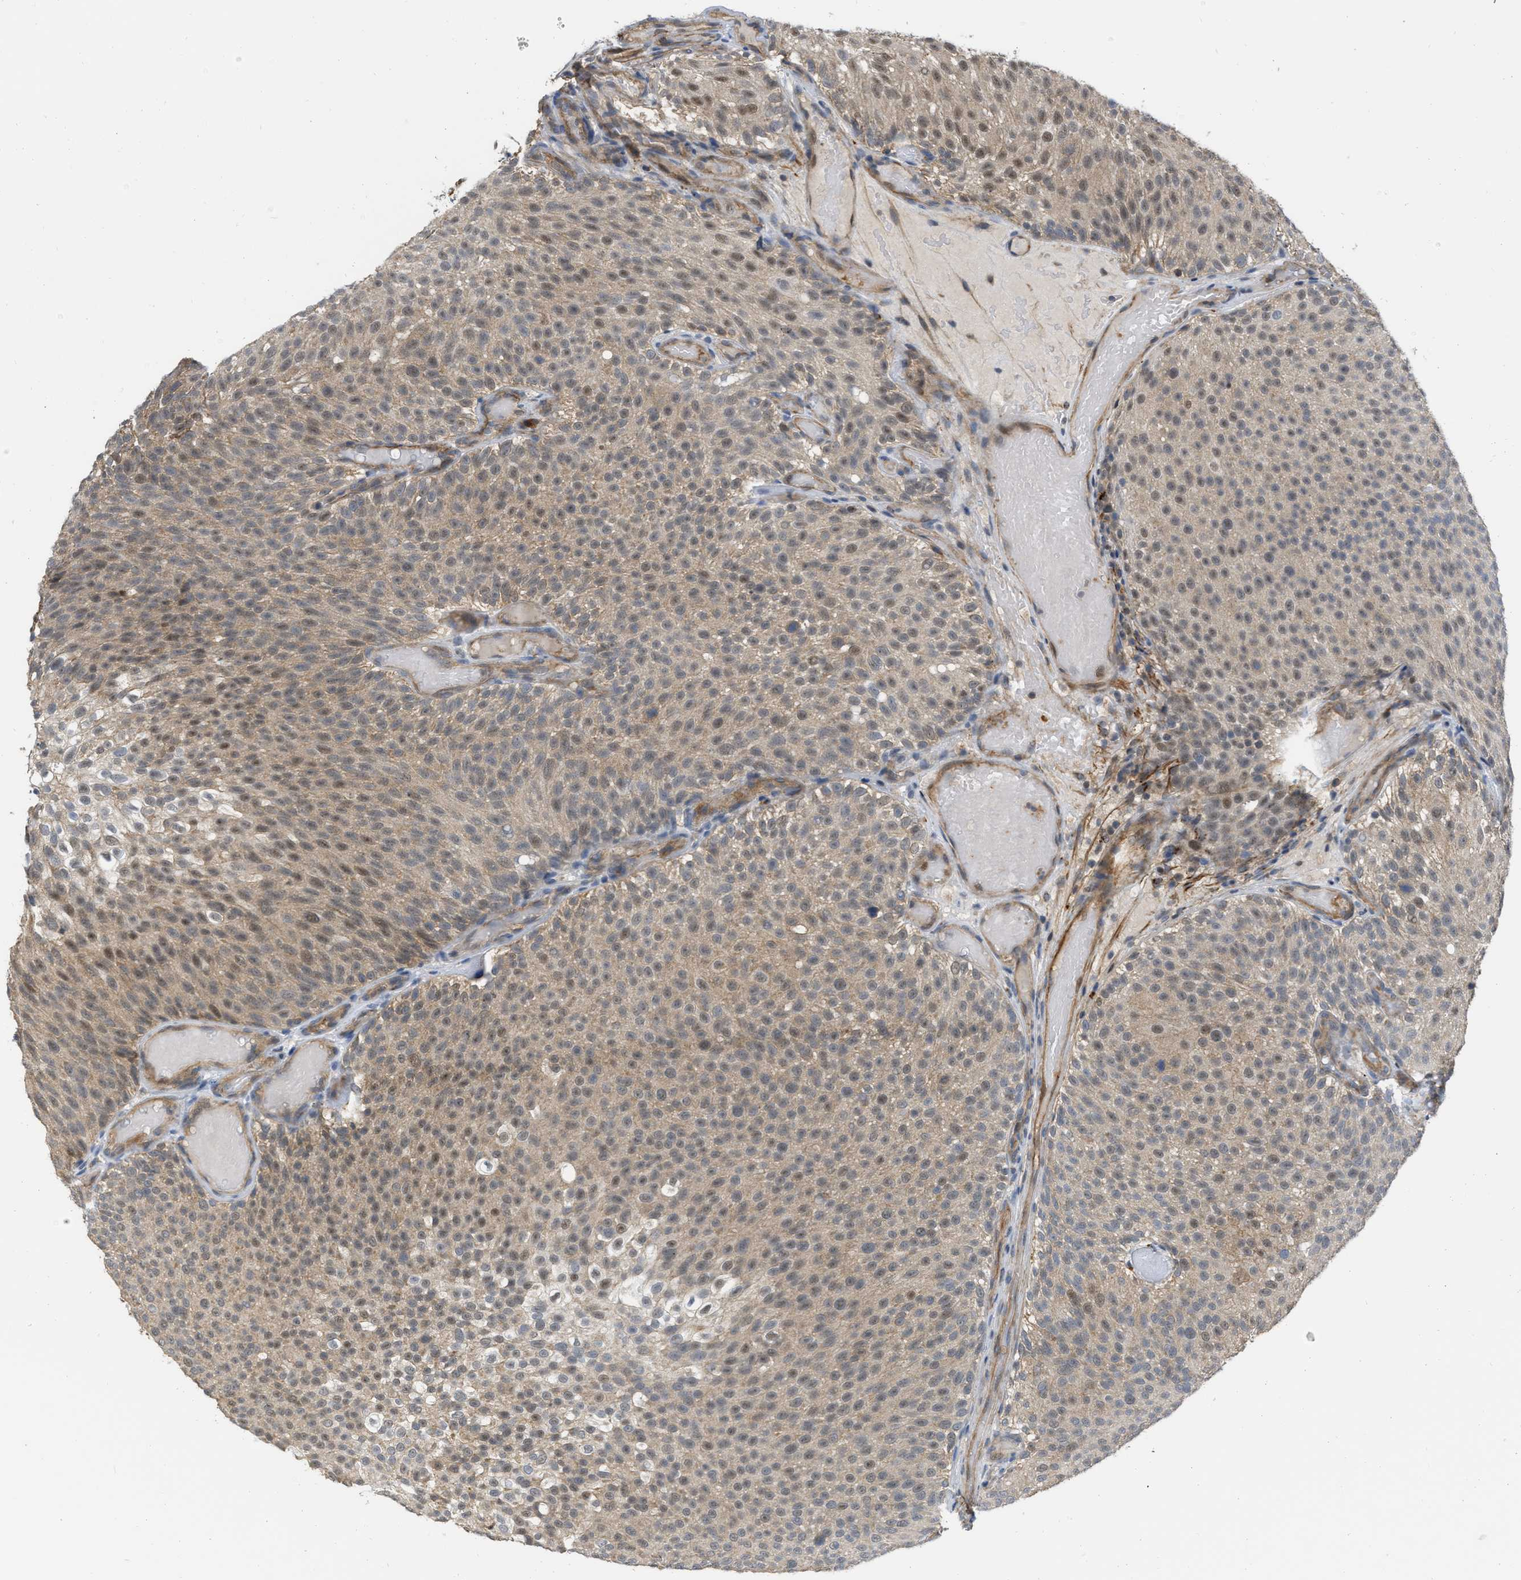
{"staining": {"intensity": "weak", "quantity": ">75%", "location": "cytoplasmic/membranous,nuclear"}, "tissue": "urothelial cancer", "cell_type": "Tumor cells", "image_type": "cancer", "snomed": [{"axis": "morphology", "description": "Urothelial carcinoma, Low grade"}, {"axis": "topography", "description": "Urinary bladder"}], "caption": "This image reveals low-grade urothelial carcinoma stained with IHC to label a protein in brown. The cytoplasmic/membranous and nuclear of tumor cells show weak positivity for the protein. Nuclei are counter-stained blue.", "gene": "NAPEPLD", "patient": {"sex": "male", "age": 78}}